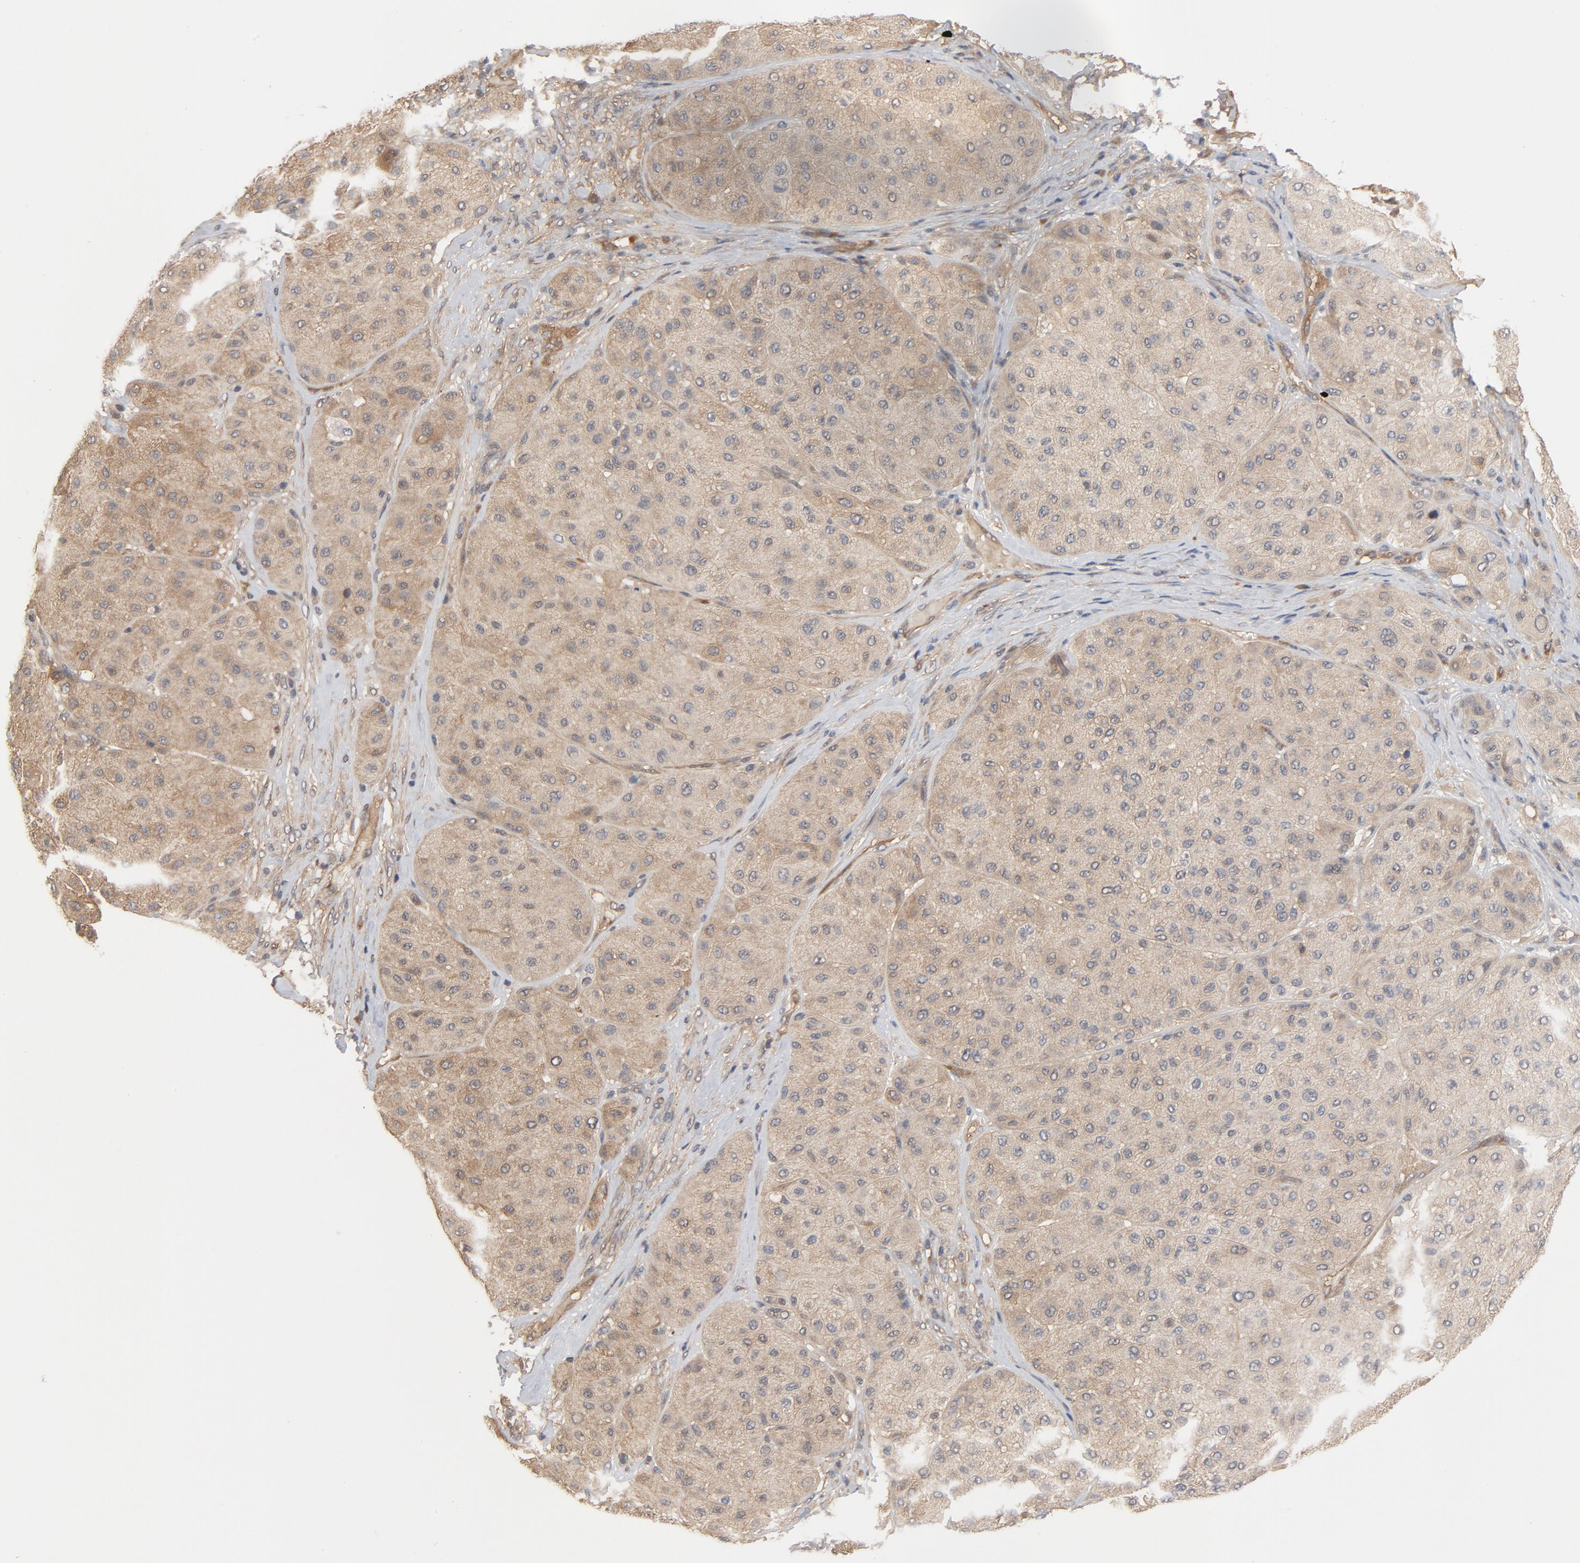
{"staining": {"intensity": "weak", "quantity": ">75%", "location": "cytoplasmic/membranous"}, "tissue": "melanoma", "cell_type": "Tumor cells", "image_type": "cancer", "snomed": [{"axis": "morphology", "description": "Normal tissue, NOS"}, {"axis": "morphology", "description": "Malignant melanoma, Metastatic site"}, {"axis": "topography", "description": "Skin"}], "caption": "There is low levels of weak cytoplasmic/membranous positivity in tumor cells of malignant melanoma (metastatic site), as demonstrated by immunohistochemical staining (brown color).", "gene": "PITPNM2", "patient": {"sex": "male", "age": 41}}